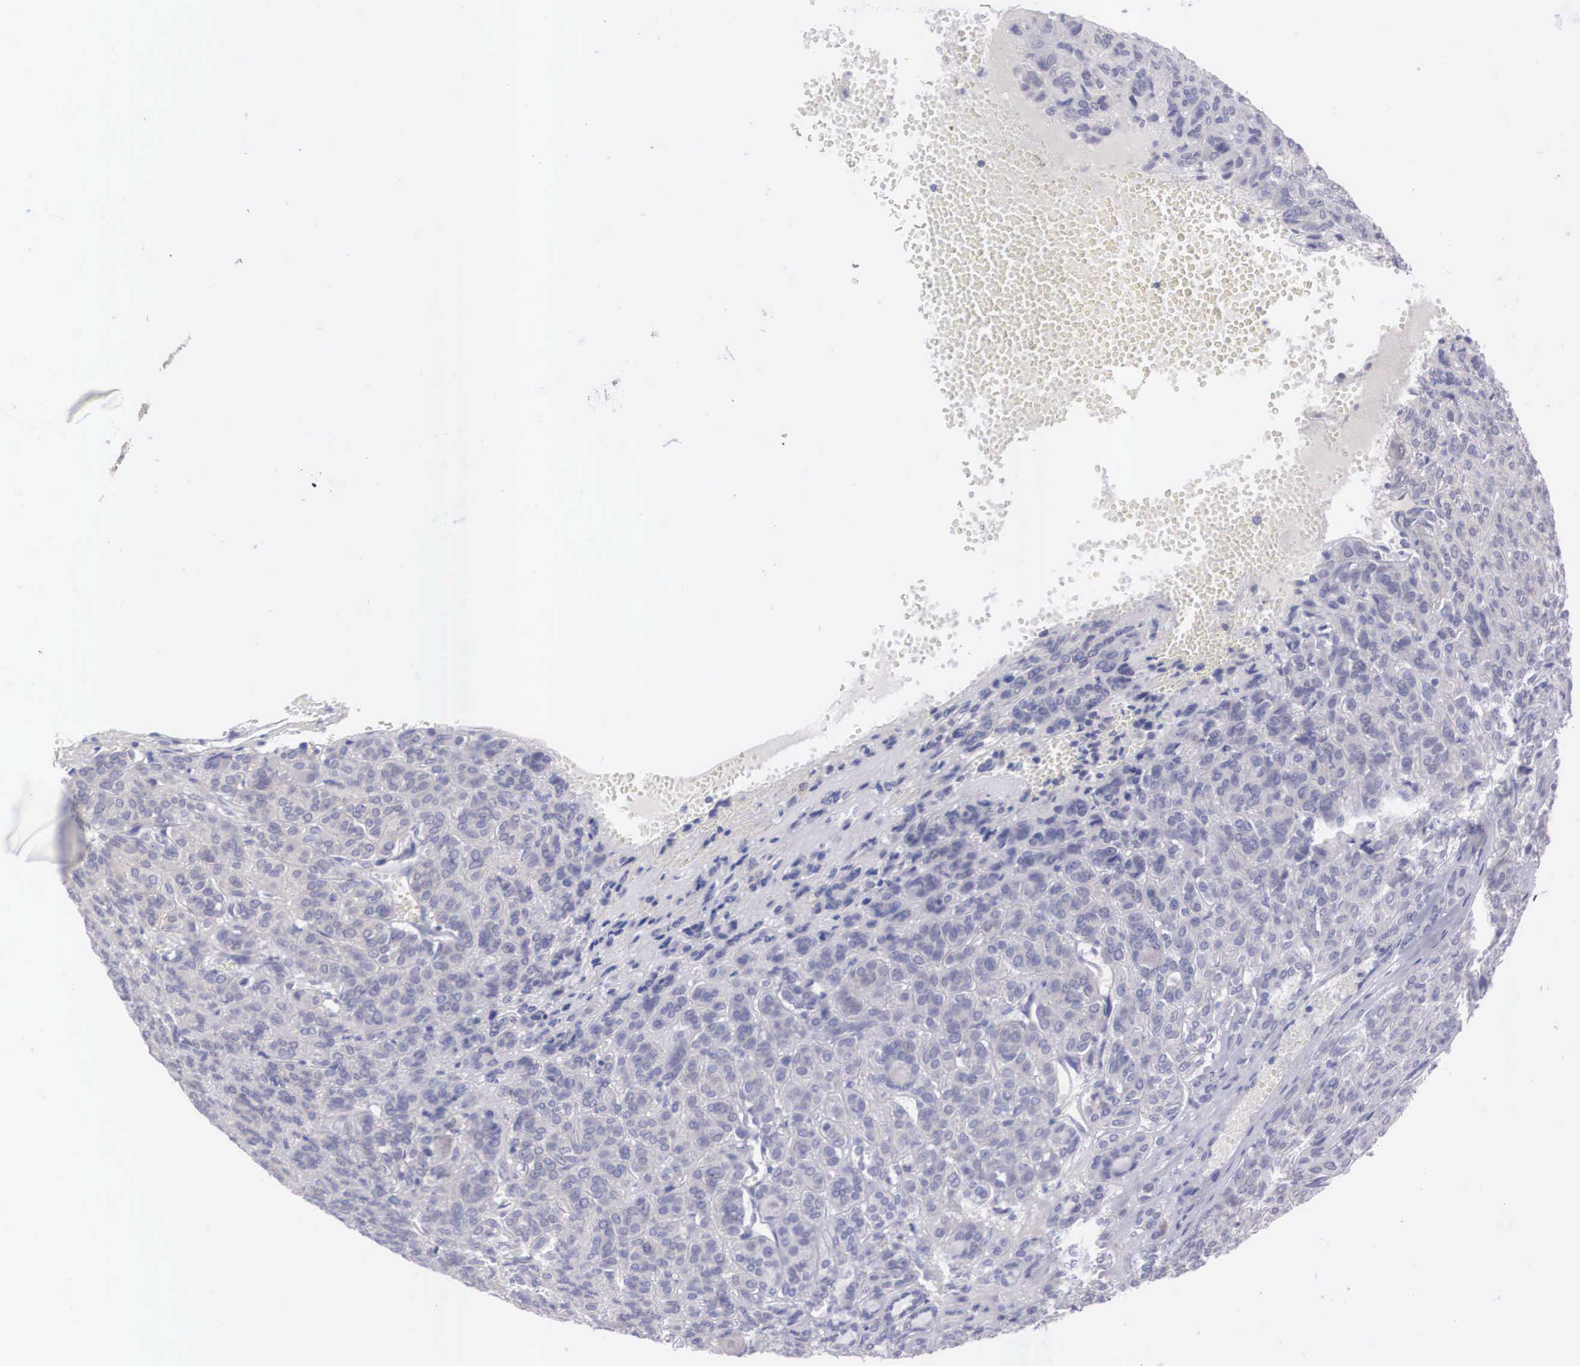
{"staining": {"intensity": "negative", "quantity": "none", "location": "none"}, "tissue": "thyroid cancer", "cell_type": "Tumor cells", "image_type": "cancer", "snomed": [{"axis": "morphology", "description": "Follicular adenoma carcinoma, NOS"}, {"axis": "topography", "description": "Thyroid gland"}], "caption": "High magnification brightfield microscopy of follicular adenoma carcinoma (thyroid) stained with DAB (brown) and counterstained with hematoxylin (blue): tumor cells show no significant expression.", "gene": "REPS2", "patient": {"sex": "female", "age": 71}}